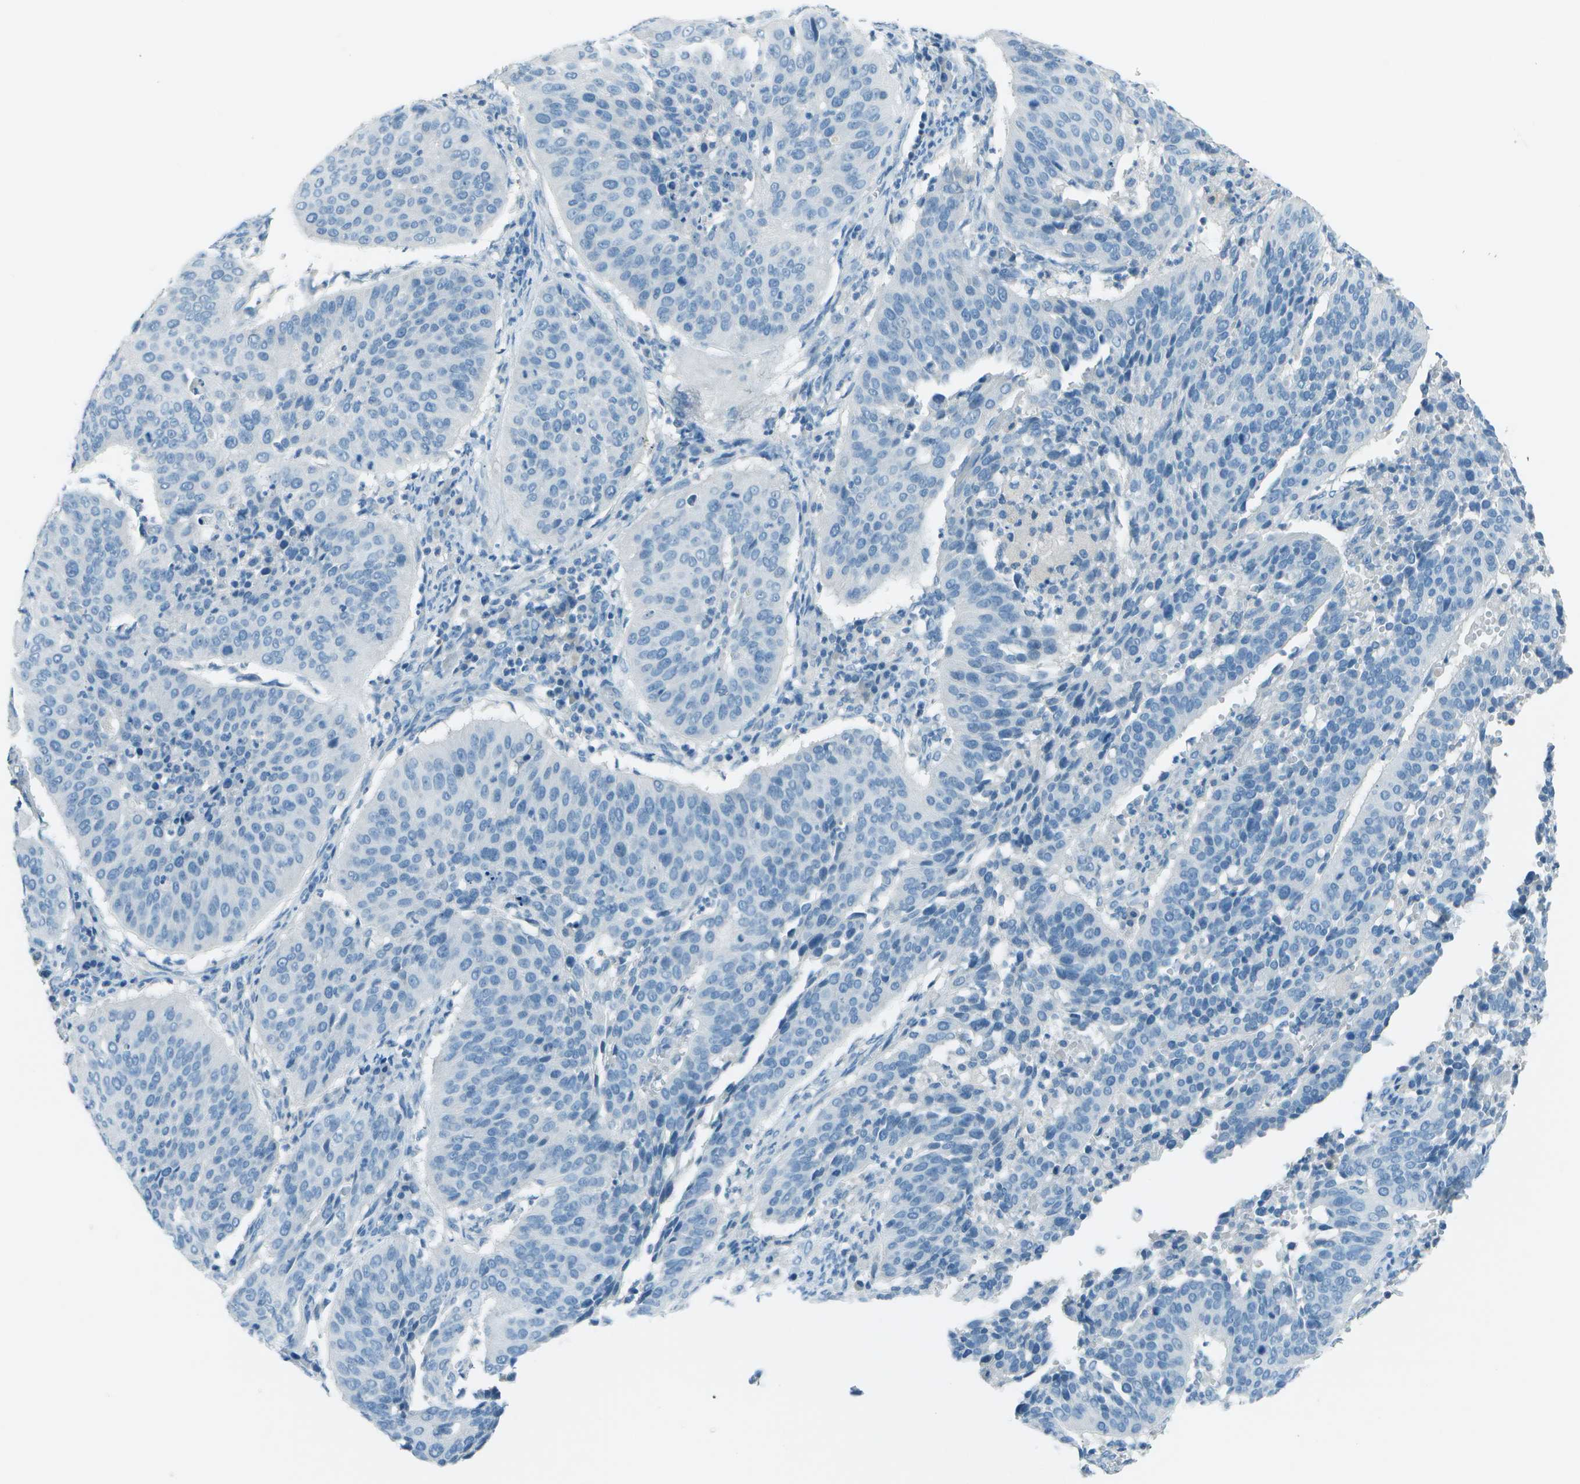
{"staining": {"intensity": "negative", "quantity": "none", "location": "none"}, "tissue": "cervical cancer", "cell_type": "Tumor cells", "image_type": "cancer", "snomed": [{"axis": "morphology", "description": "Normal tissue, NOS"}, {"axis": "morphology", "description": "Squamous cell carcinoma, NOS"}, {"axis": "topography", "description": "Cervix"}], "caption": "Tumor cells show no significant positivity in cervical squamous cell carcinoma. (DAB immunohistochemistry, high magnification).", "gene": "FGF1", "patient": {"sex": "female", "age": 39}}